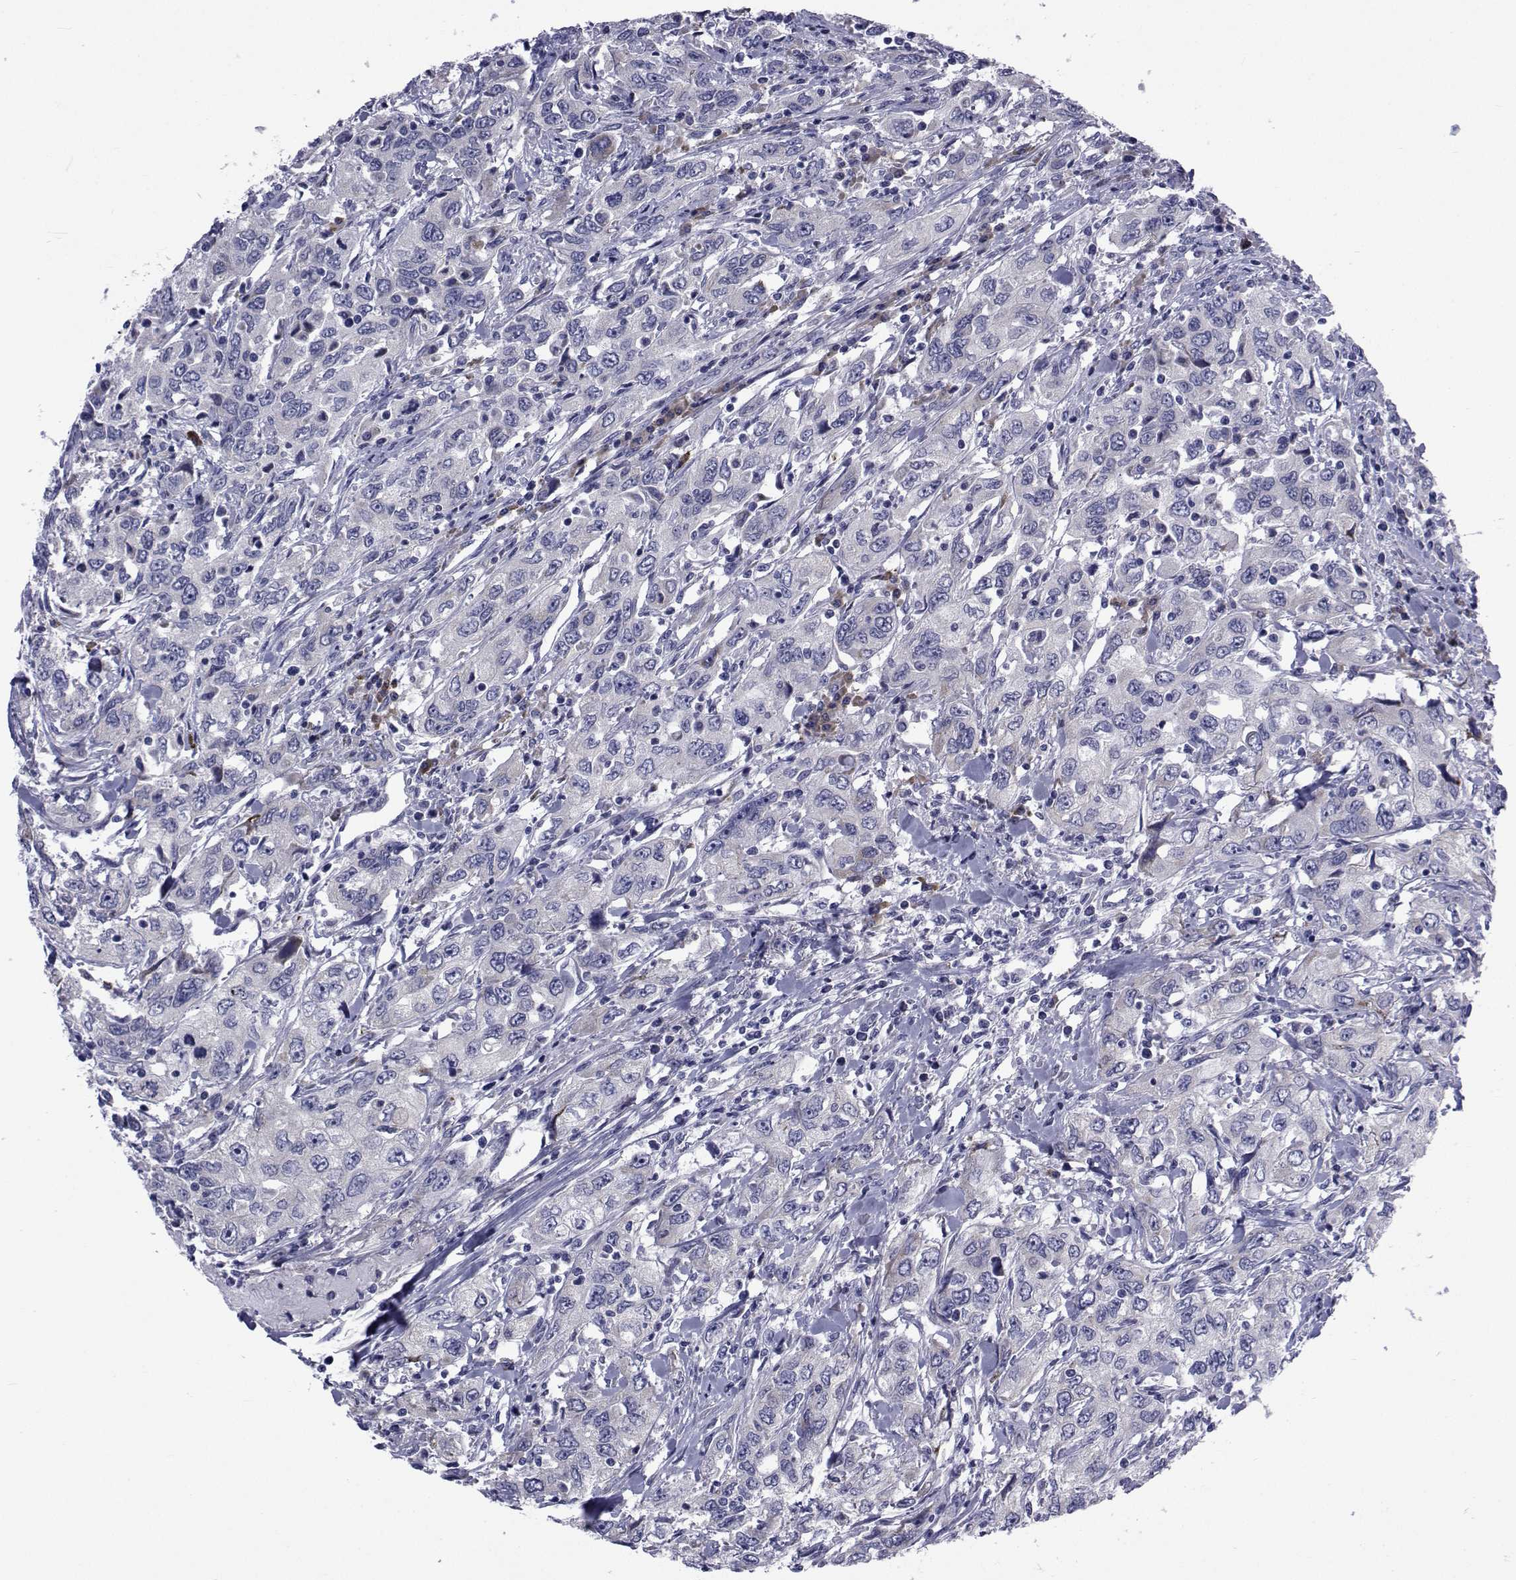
{"staining": {"intensity": "negative", "quantity": "none", "location": "none"}, "tissue": "urothelial cancer", "cell_type": "Tumor cells", "image_type": "cancer", "snomed": [{"axis": "morphology", "description": "Urothelial carcinoma, High grade"}, {"axis": "topography", "description": "Urinary bladder"}], "caption": "Immunohistochemical staining of human urothelial carcinoma (high-grade) shows no significant staining in tumor cells. The staining is performed using DAB (3,3'-diaminobenzidine) brown chromogen with nuclei counter-stained in using hematoxylin.", "gene": "ROPN1", "patient": {"sex": "male", "age": 76}}